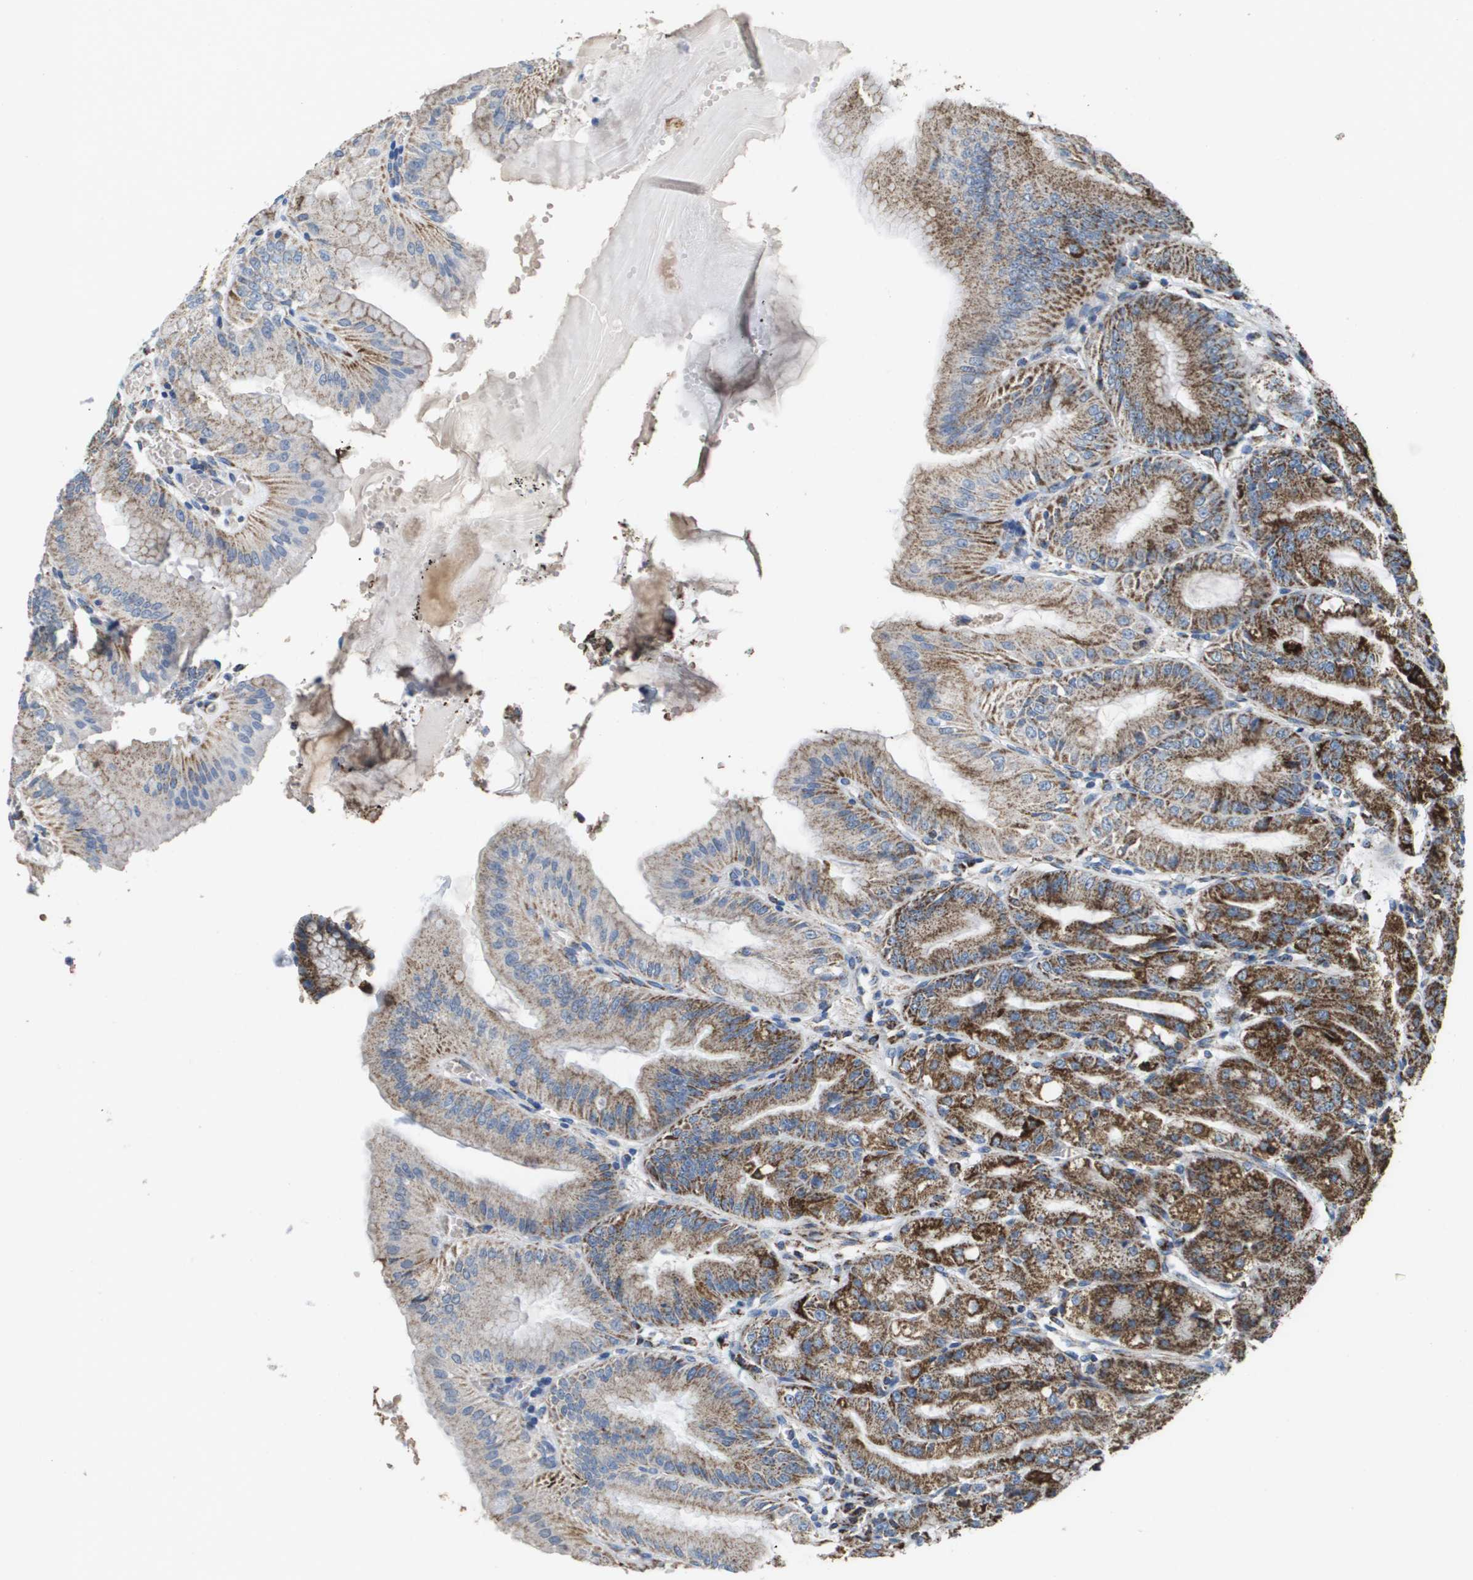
{"staining": {"intensity": "strong", "quantity": ">75%", "location": "cytoplasmic/membranous"}, "tissue": "stomach", "cell_type": "Glandular cells", "image_type": "normal", "snomed": [{"axis": "morphology", "description": "Normal tissue, NOS"}, {"axis": "topography", "description": "Stomach, lower"}], "caption": "Immunohistochemistry (DAB (3,3'-diaminobenzidine)) staining of benign stomach demonstrates strong cytoplasmic/membranous protein positivity in approximately >75% of glandular cells. Immunohistochemistry stains the protein of interest in brown and the nuclei are stained blue.", "gene": "ATP5F1B", "patient": {"sex": "male", "age": 71}}